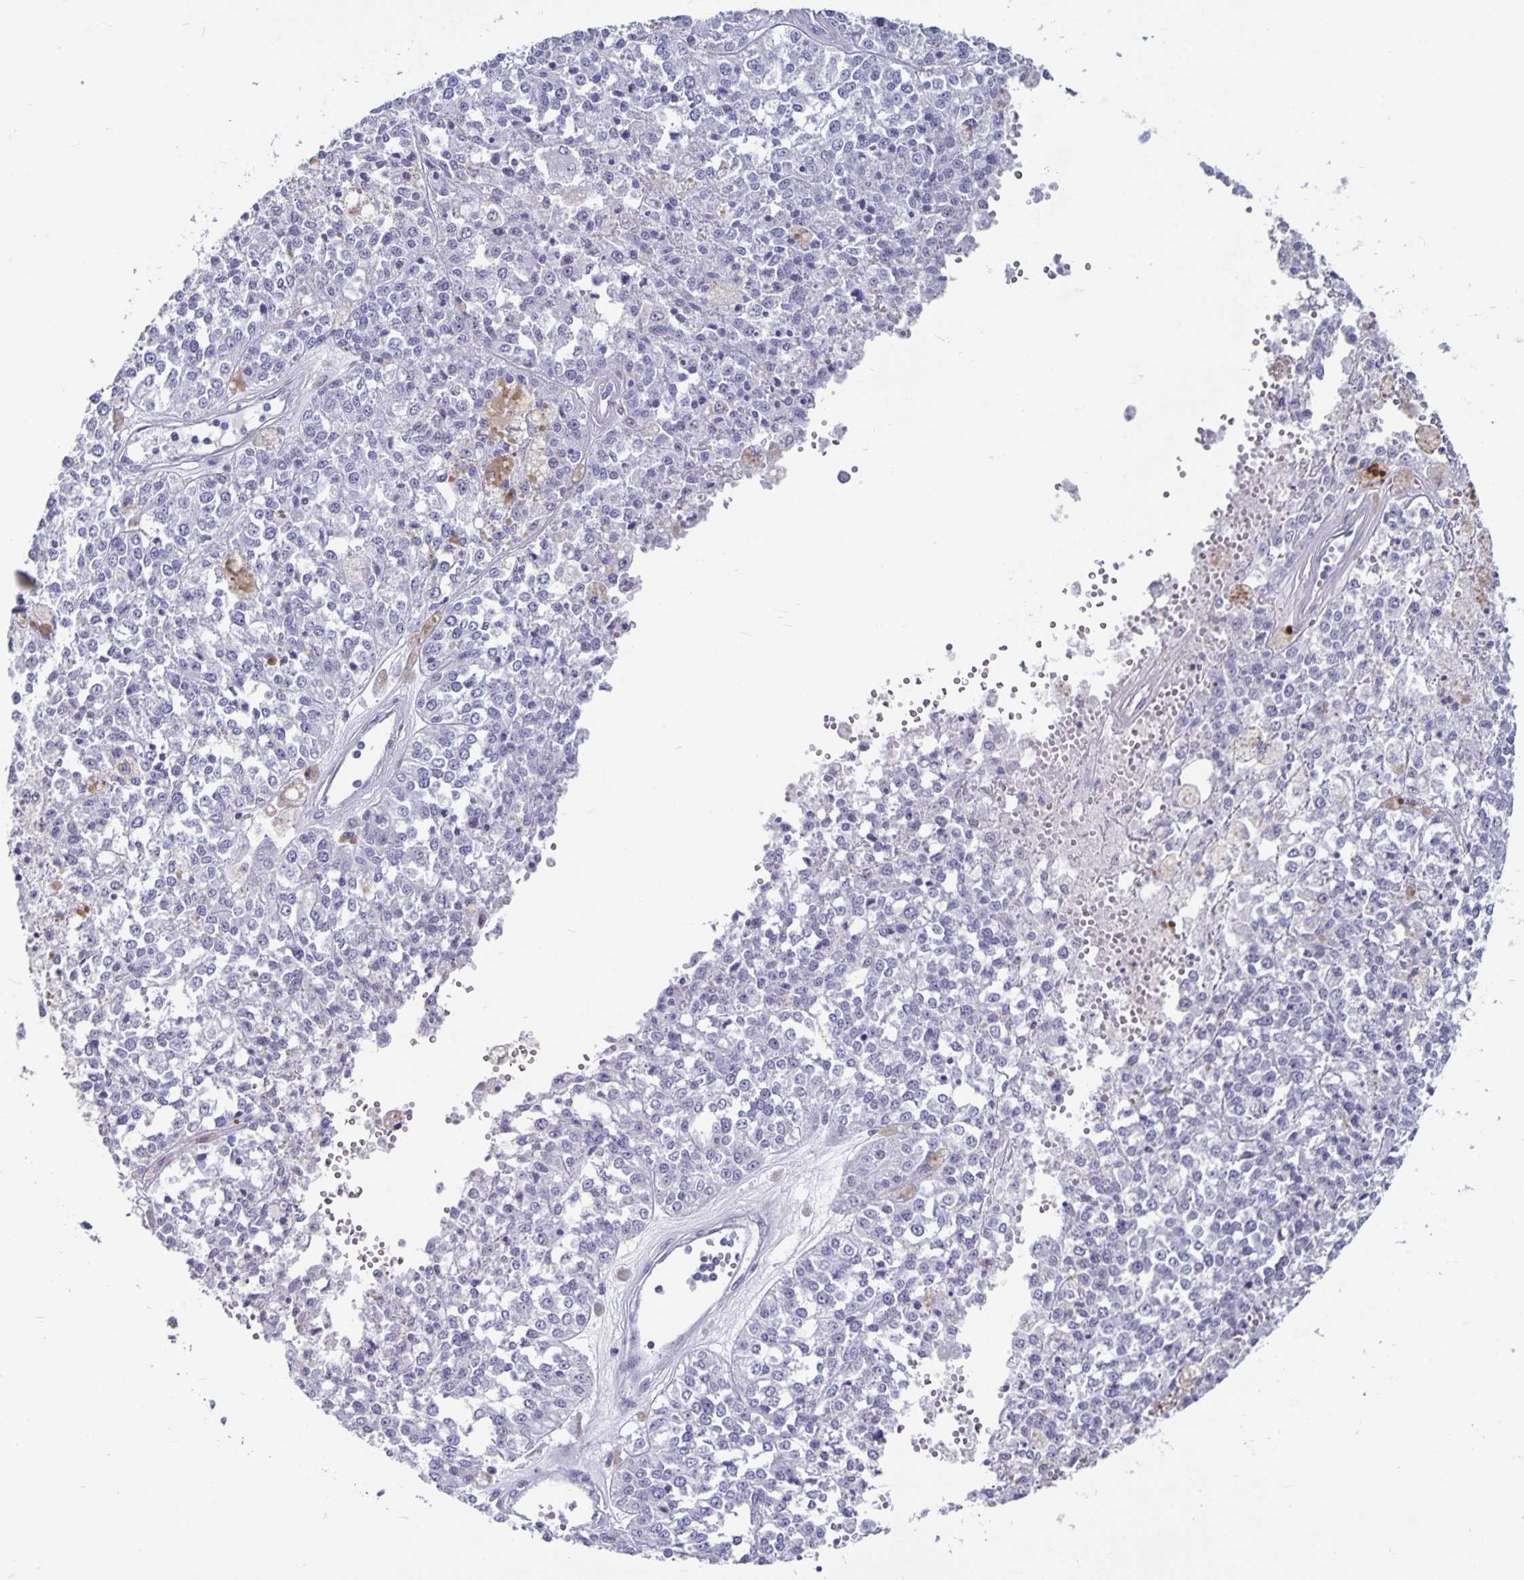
{"staining": {"intensity": "negative", "quantity": "none", "location": "none"}, "tissue": "melanoma", "cell_type": "Tumor cells", "image_type": "cancer", "snomed": [{"axis": "morphology", "description": "Malignant melanoma, Metastatic site"}, {"axis": "topography", "description": "Lymph node"}], "caption": "A photomicrograph of melanoma stained for a protein demonstrates no brown staining in tumor cells. The staining is performed using DAB brown chromogen with nuclei counter-stained in using hematoxylin.", "gene": "OLIG2", "patient": {"sex": "female", "age": 64}}